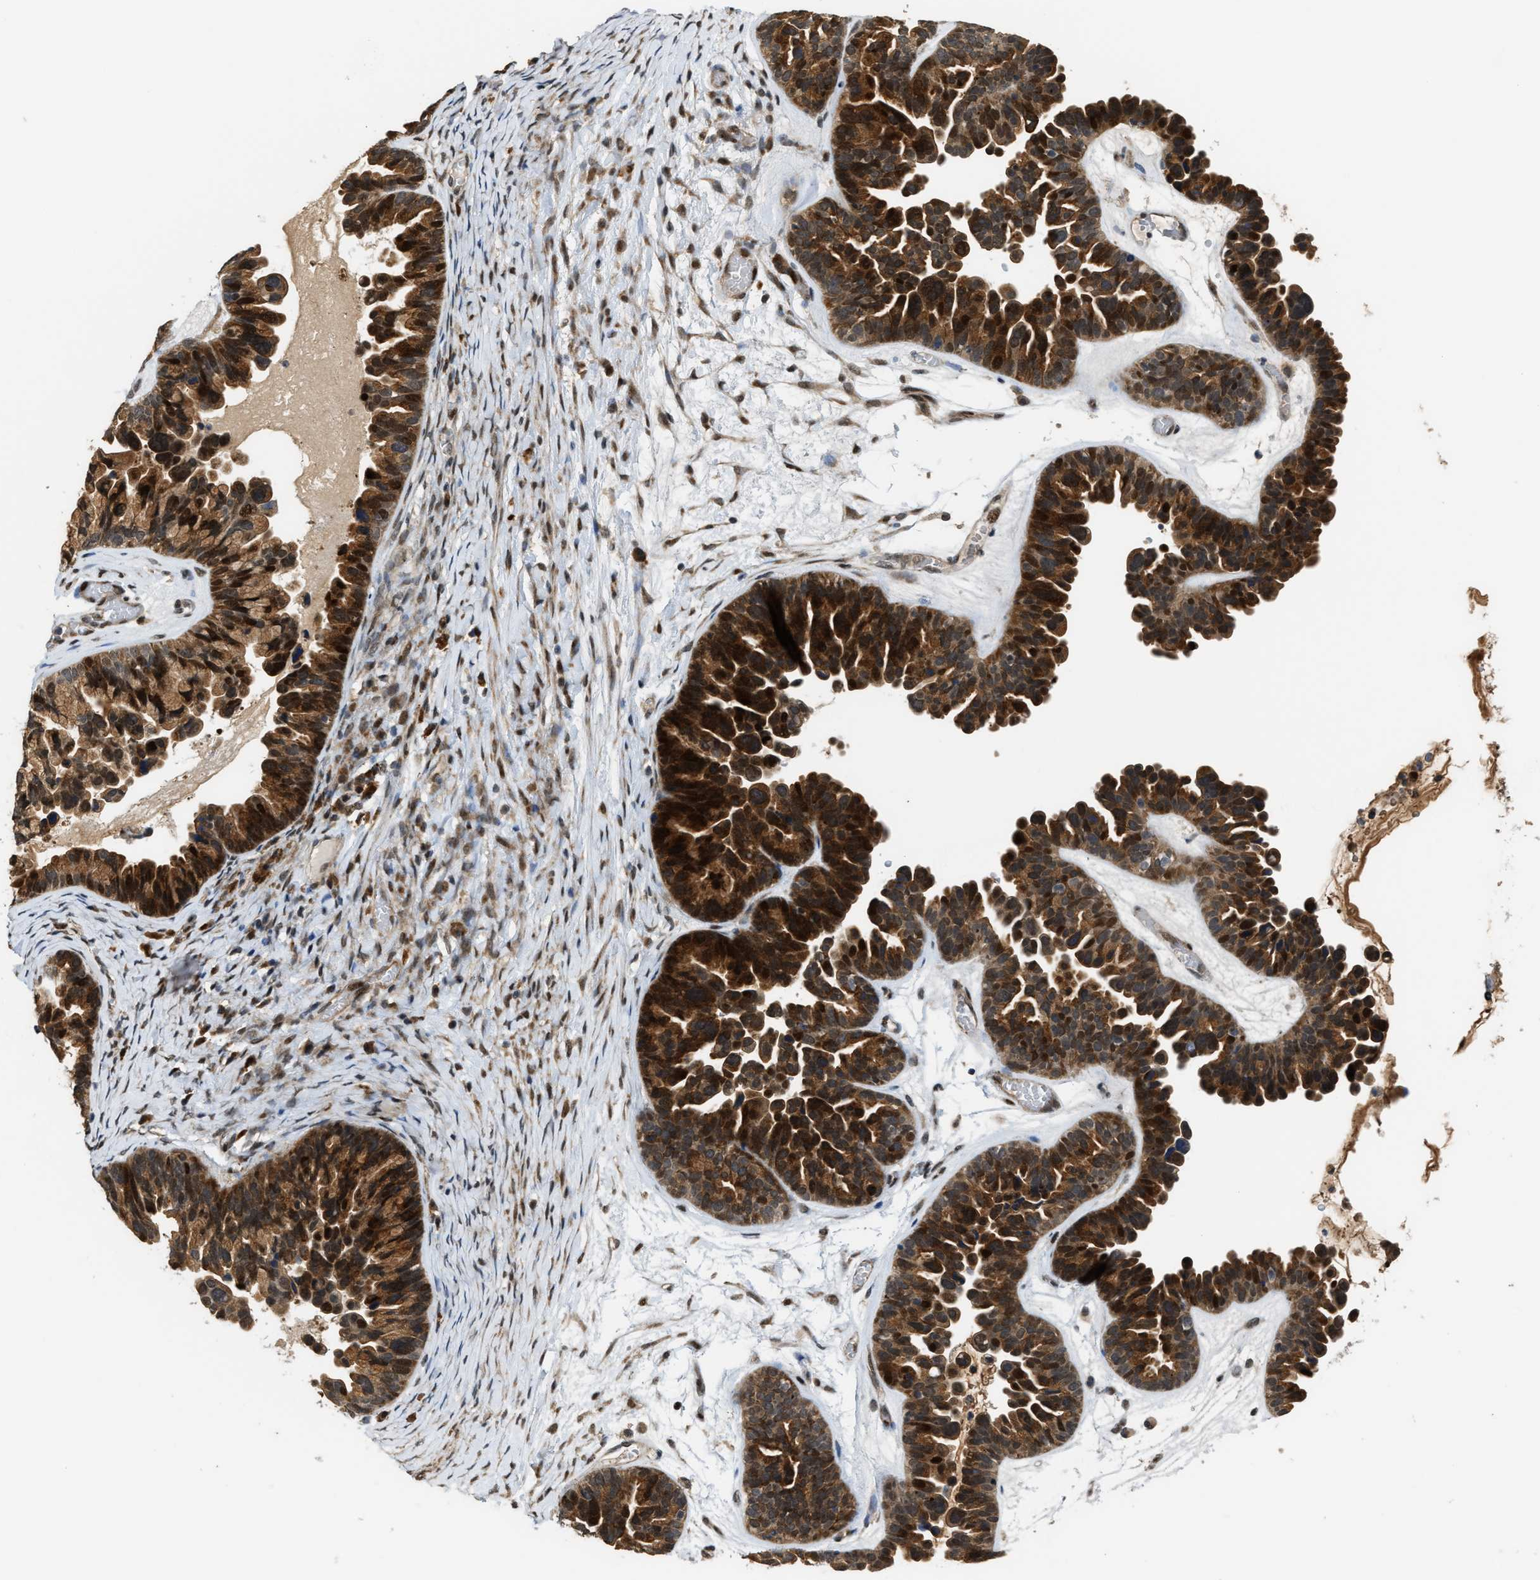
{"staining": {"intensity": "strong", "quantity": ">75%", "location": "cytoplasmic/membranous,nuclear"}, "tissue": "ovarian cancer", "cell_type": "Tumor cells", "image_type": "cancer", "snomed": [{"axis": "morphology", "description": "Cystadenocarcinoma, serous, NOS"}, {"axis": "topography", "description": "Ovary"}], "caption": "Protein expression analysis of human ovarian cancer (serous cystadenocarcinoma) reveals strong cytoplasmic/membranous and nuclear positivity in about >75% of tumor cells.", "gene": "SERTAD2", "patient": {"sex": "female", "age": 56}}